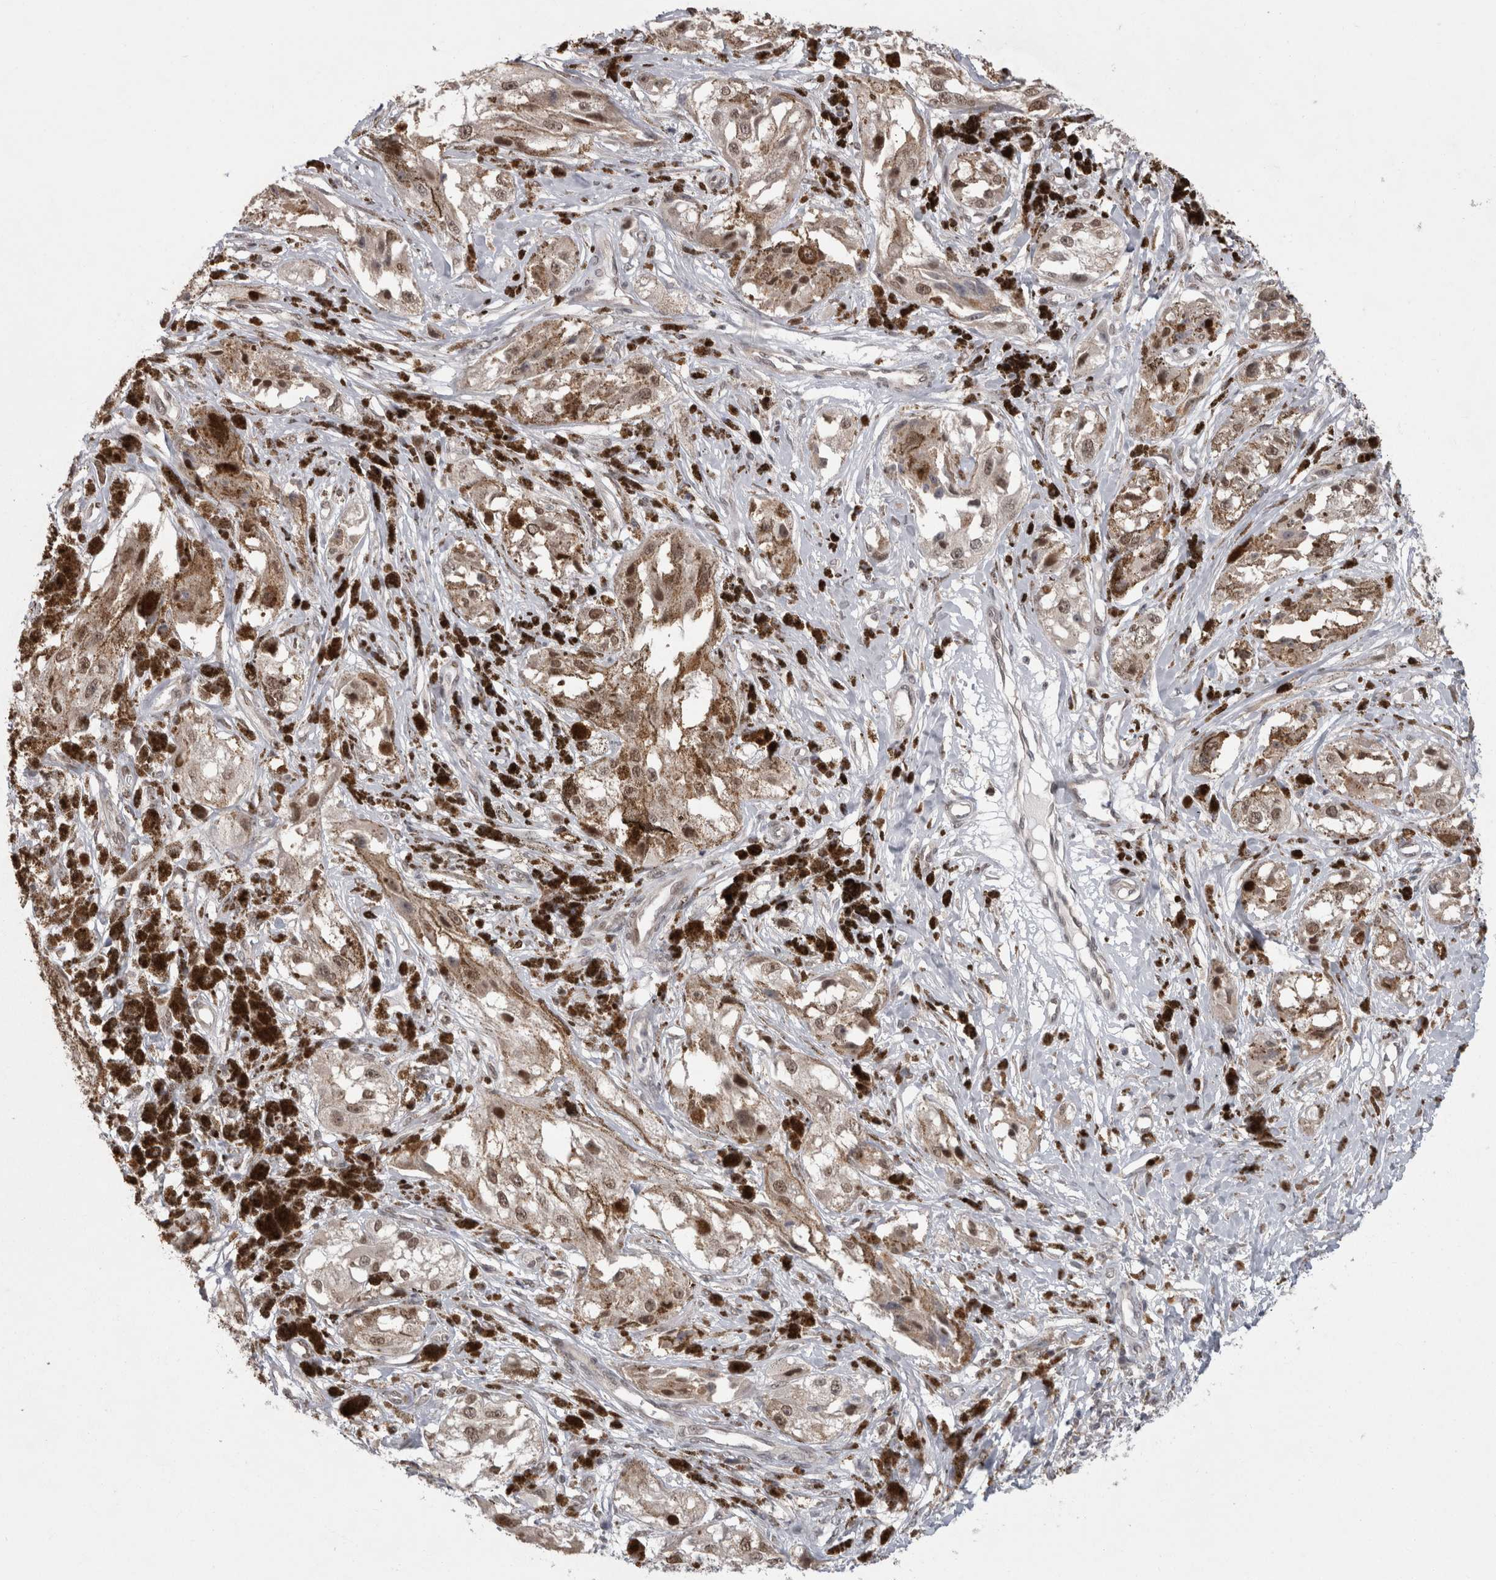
{"staining": {"intensity": "weak", "quantity": ">75%", "location": "cytoplasmic/membranous,nuclear"}, "tissue": "melanoma", "cell_type": "Tumor cells", "image_type": "cancer", "snomed": [{"axis": "morphology", "description": "Malignant melanoma, NOS"}, {"axis": "topography", "description": "Skin"}], "caption": "Weak cytoplasmic/membranous and nuclear expression for a protein is seen in approximately >75% of tumor cells of melanoma using IHC.", "gene": "MTBP", "patient": {"sex": "male", "age": 88}}